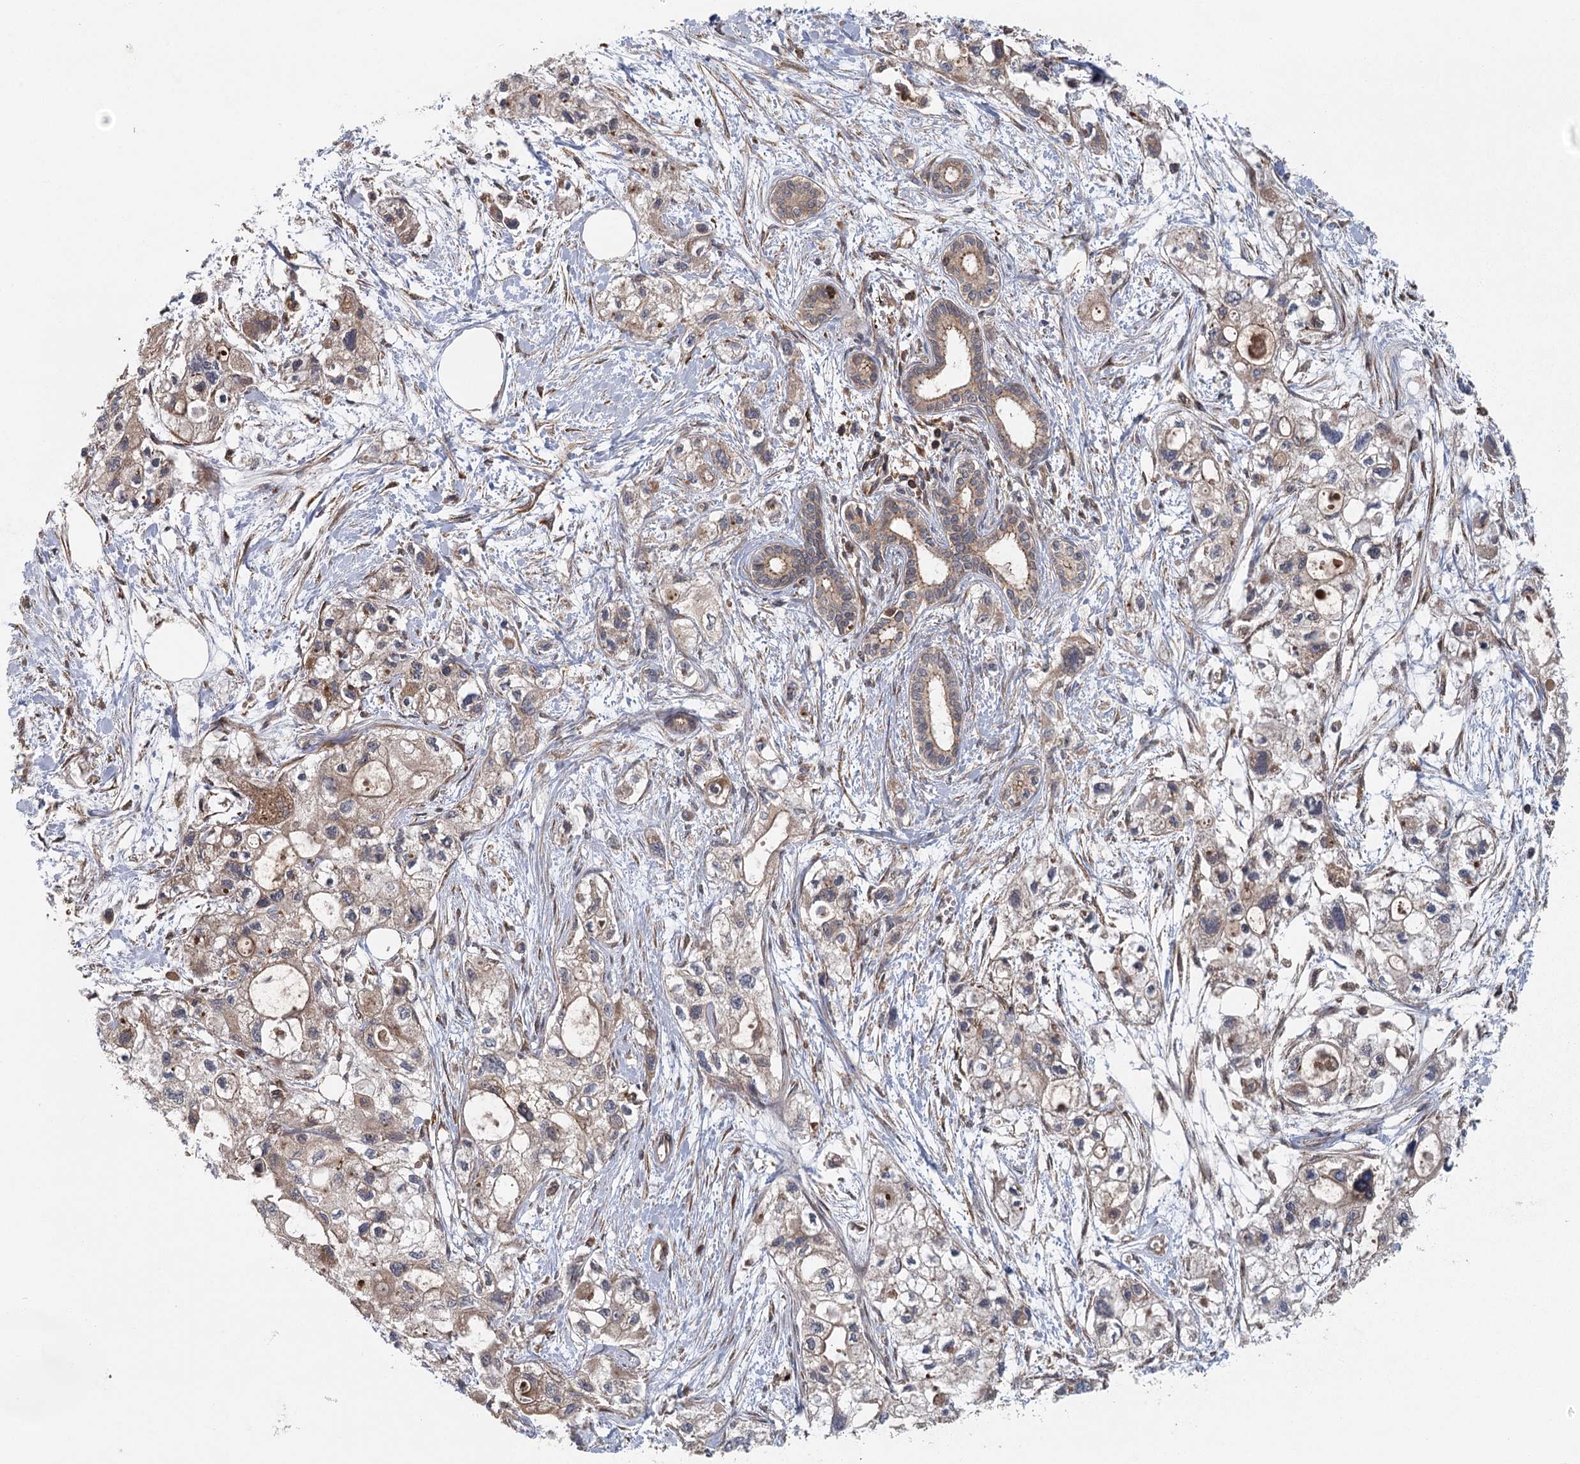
{"staining": {"intensity": "moderate", "quantity": ">75%", "location": "cytoplasmic/membranous"}, "tissue": "pancreatic cancer", "cell_type": "Tumor cells", "image_type": "cancer", "snomed": [{"axis": "morphology", "description": "Adenocarcinoma, NOS"}, {"axis": "topography", "description": "Pancreas"}], "caption": "A micrograph of adenocarcinoma (pancreatic) stained for a protein displays moderate cytoplasmic/membranous brown staining in tumor cells.", "gene": "PLEKHA7", "patient": {"sex": "male", "age": 75}}